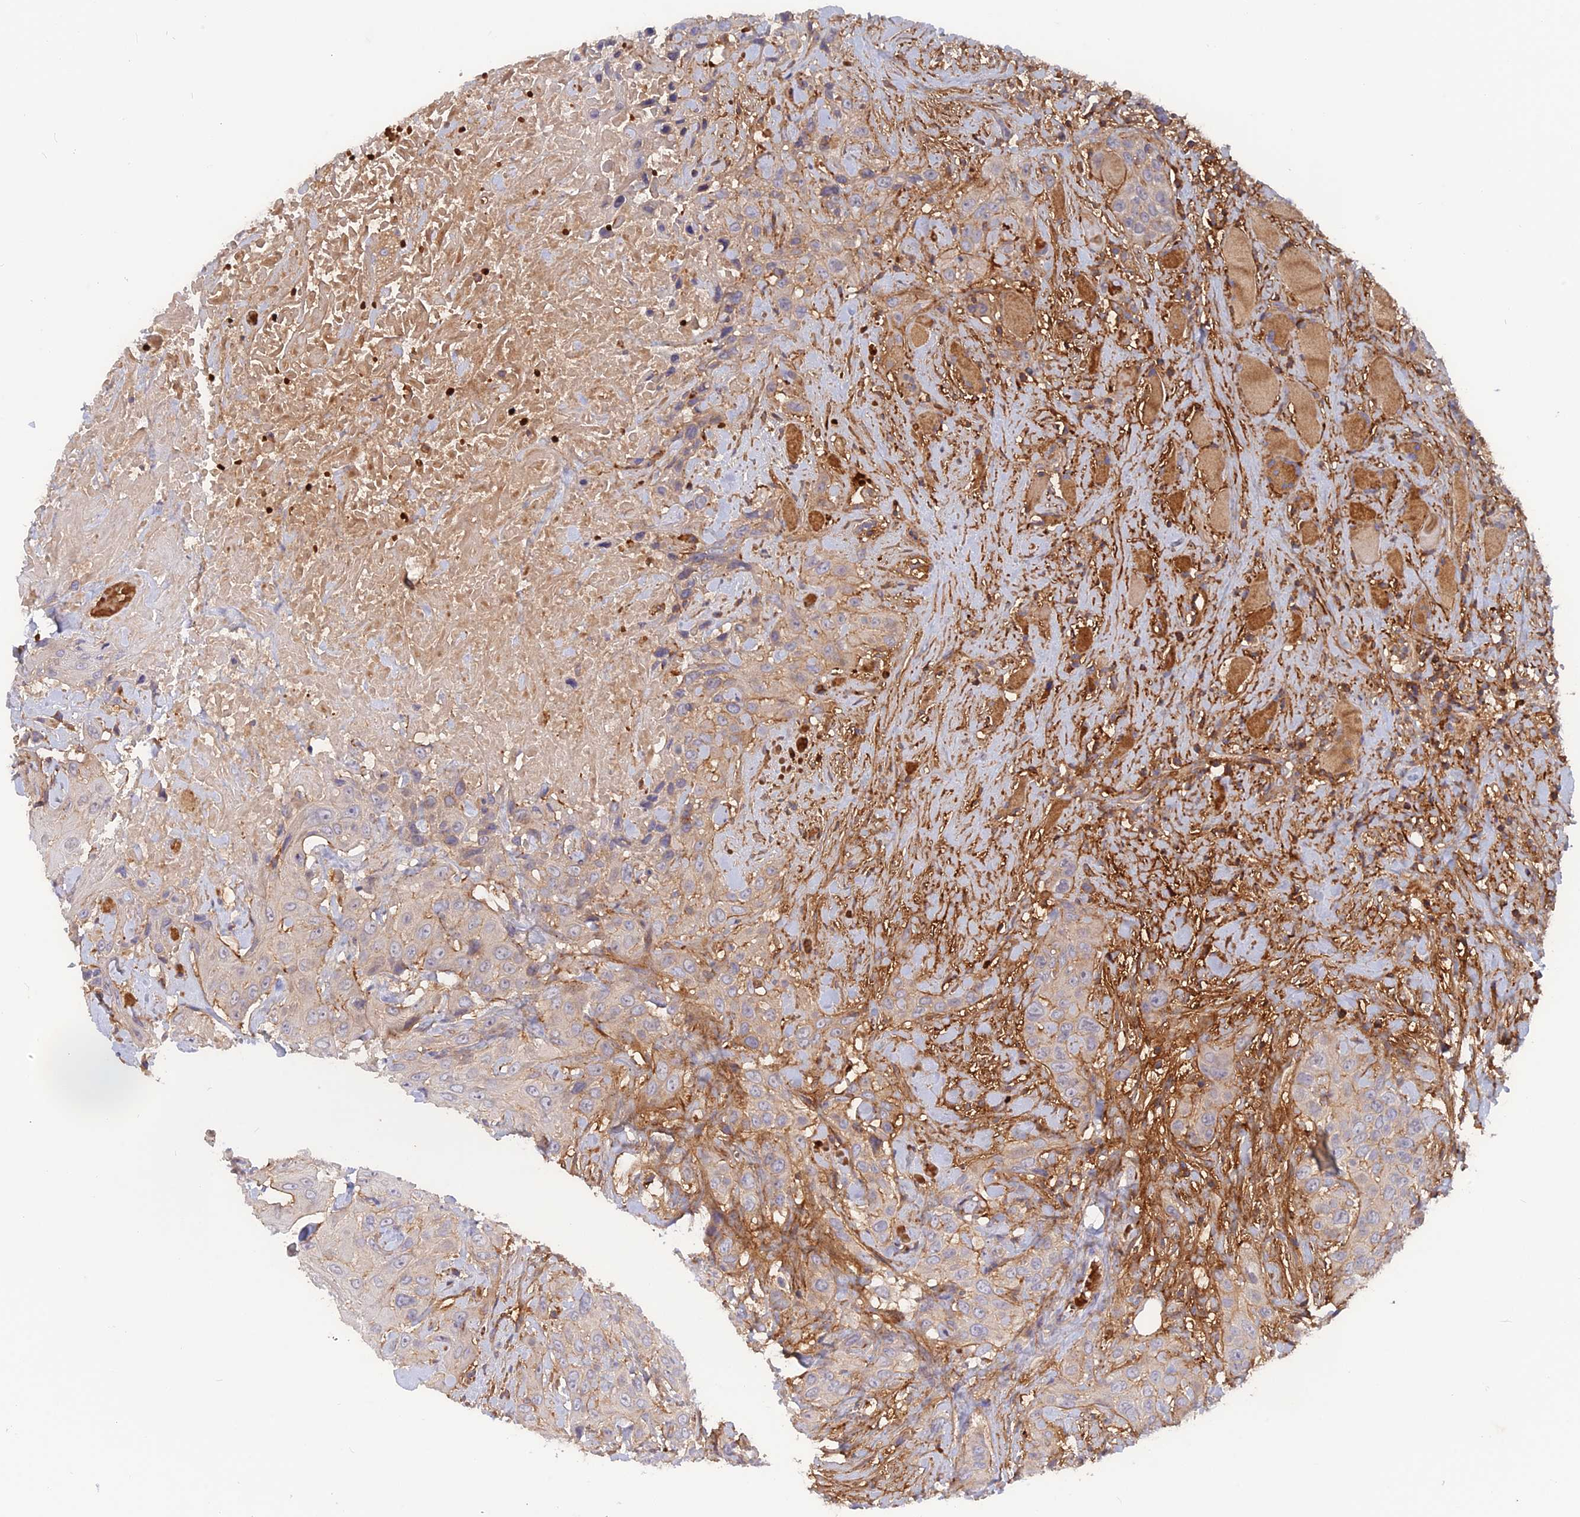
{"staining": {"intensity": "weak", "quantity": "<25%", "location": "cytoplasmic/membranous"}, "tissue": "head and neck cancer", "cell_type": "Tumor cells", "image_type": "cancer", "snomed": [{"axis": "morphology", "description": "Squamous cell carcinoma, NOS"}, {"axis": "topography", "description": "Head-Neck"}], "caption": "A micrograph of head and neck cancer (squamous cell carcinoma) stained for a protein exhibits no brown staining in tumor cells.", "gene": "CPNE7", "patient": {"sex": "male", "age": 81}}